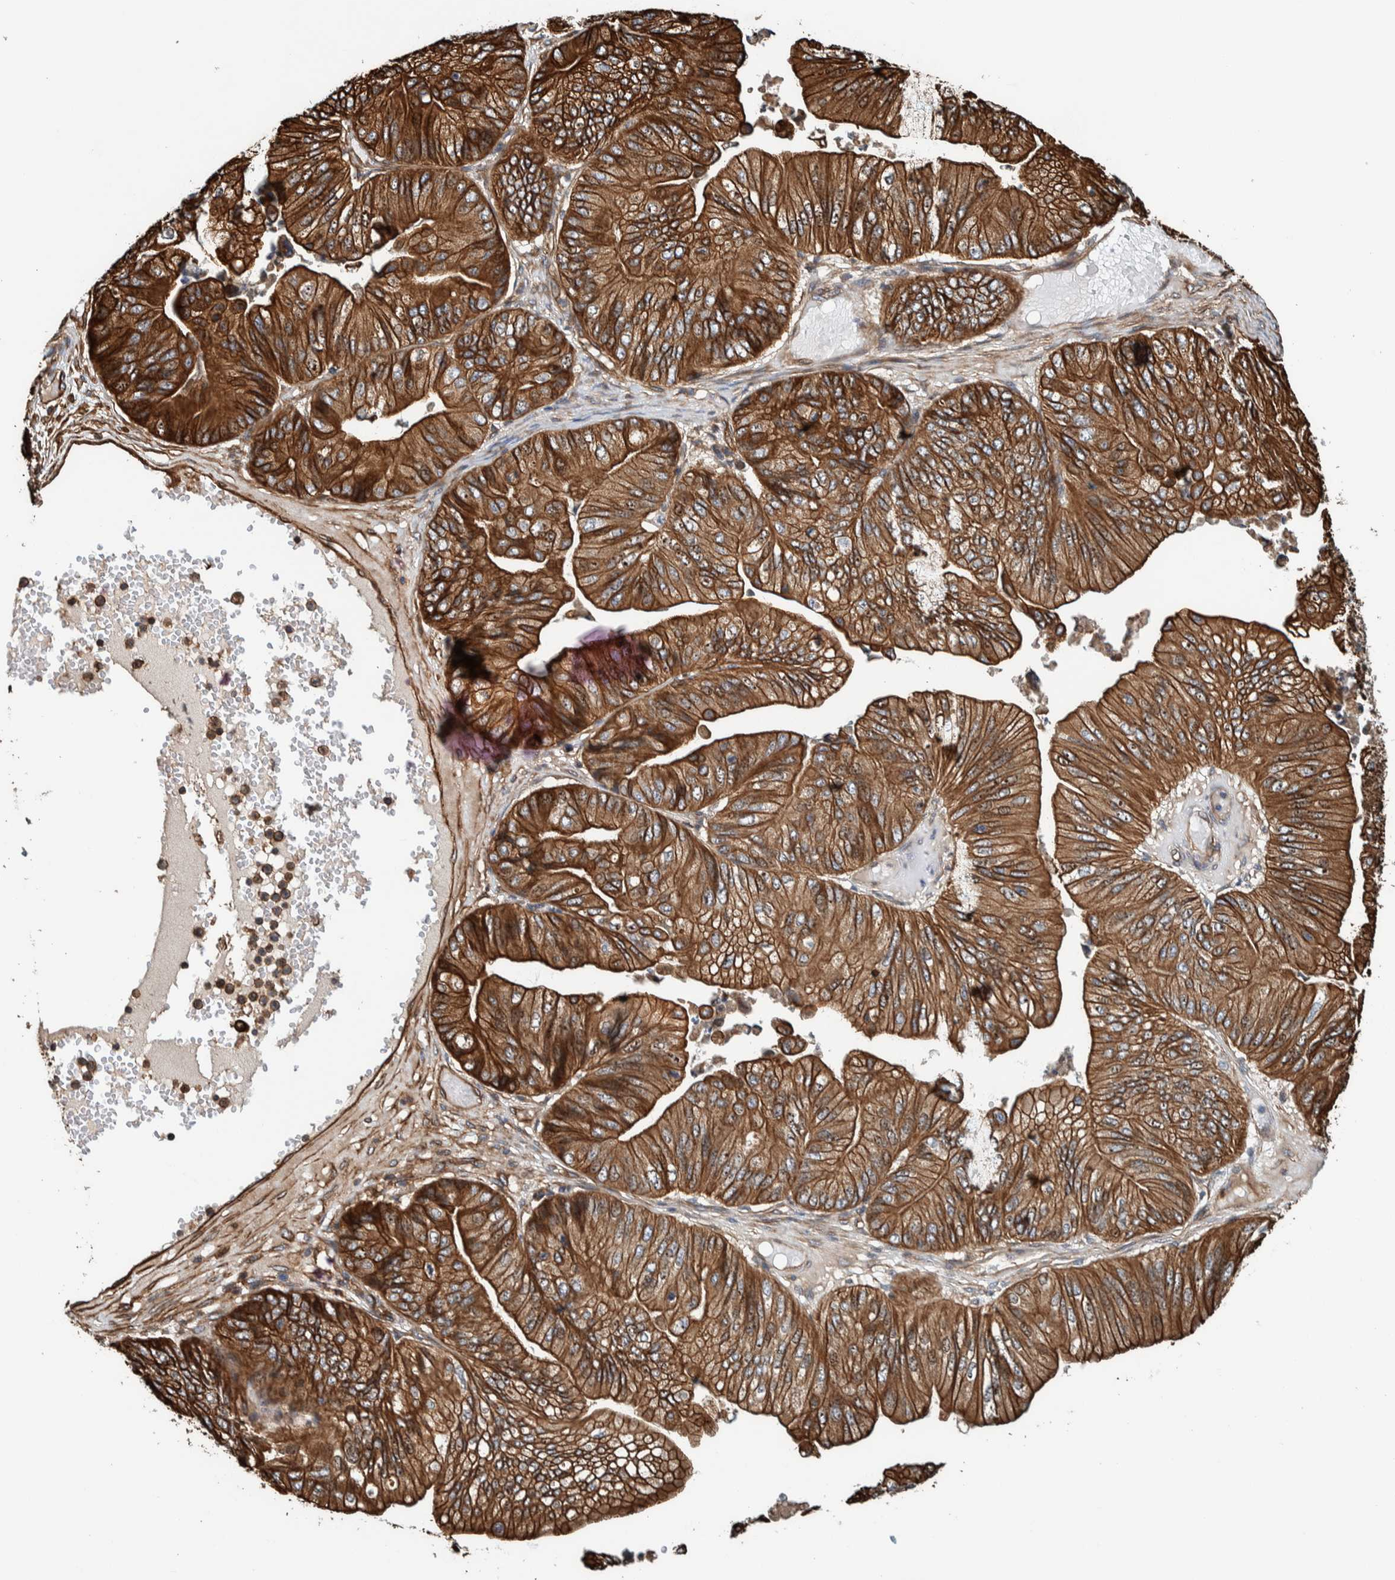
{"staining": {"intensity": "strong", "quantity": ">75%", "location": "cytoplasmic/membranous"}, "tissue": "ovarian cancer", "cell_type": "Tumor cells", "image_type": "cancer", "snomed": [{"axis": "morphology", "description": "Cystadenocarcinoma, mucinous, NOS"}, {"axis": "topography", "description": "Ovary"}], "caption": "A brown stain highlights strong cytoplasmic/membranous positivity of a protein in human mucinous cystadenocarcinoma (ovarian) tumor cells.", "gene": "PKD1L1", "patient": {"sex": "female", "age": 61}}